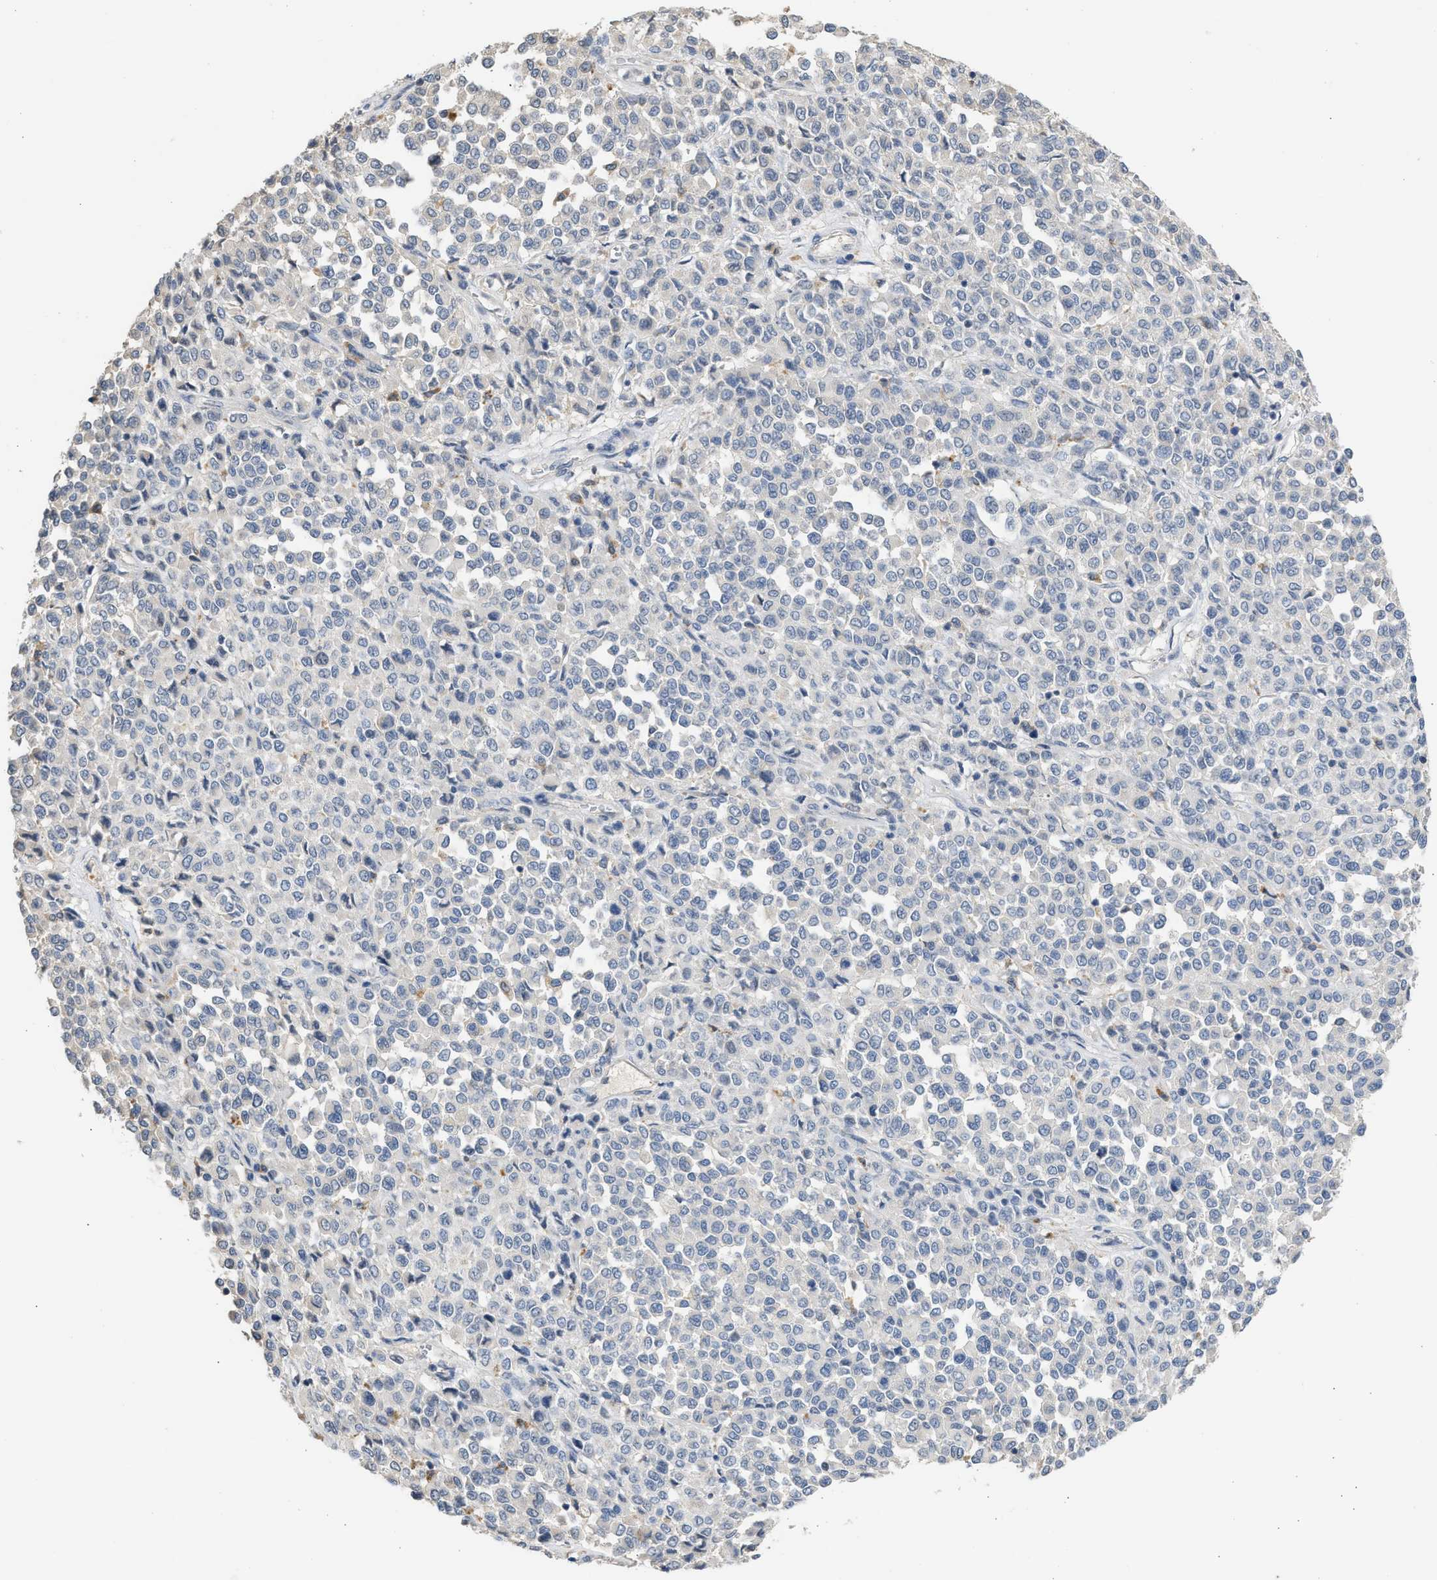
{"staining": {"intensity": "negative", "quantity": "none", "location": "none"}, "tissue": "melanoma", "cell_type": "Tumor cells", "image_type": "cancer", "snomed": [{"axis": "morphology", "description": "Malignant melanoma, Metastatic site"}, {"axis": "topography", "description": "Pancreas"}], "caption": "Immunohistochemistry histopathology image of human malignant melanoma (metastatic site) stained for a protein (brown), which demonstrates no expression in tumor cells.", "gene": "SULT2A1", "patient": {"sex": "female", "age": 30}}